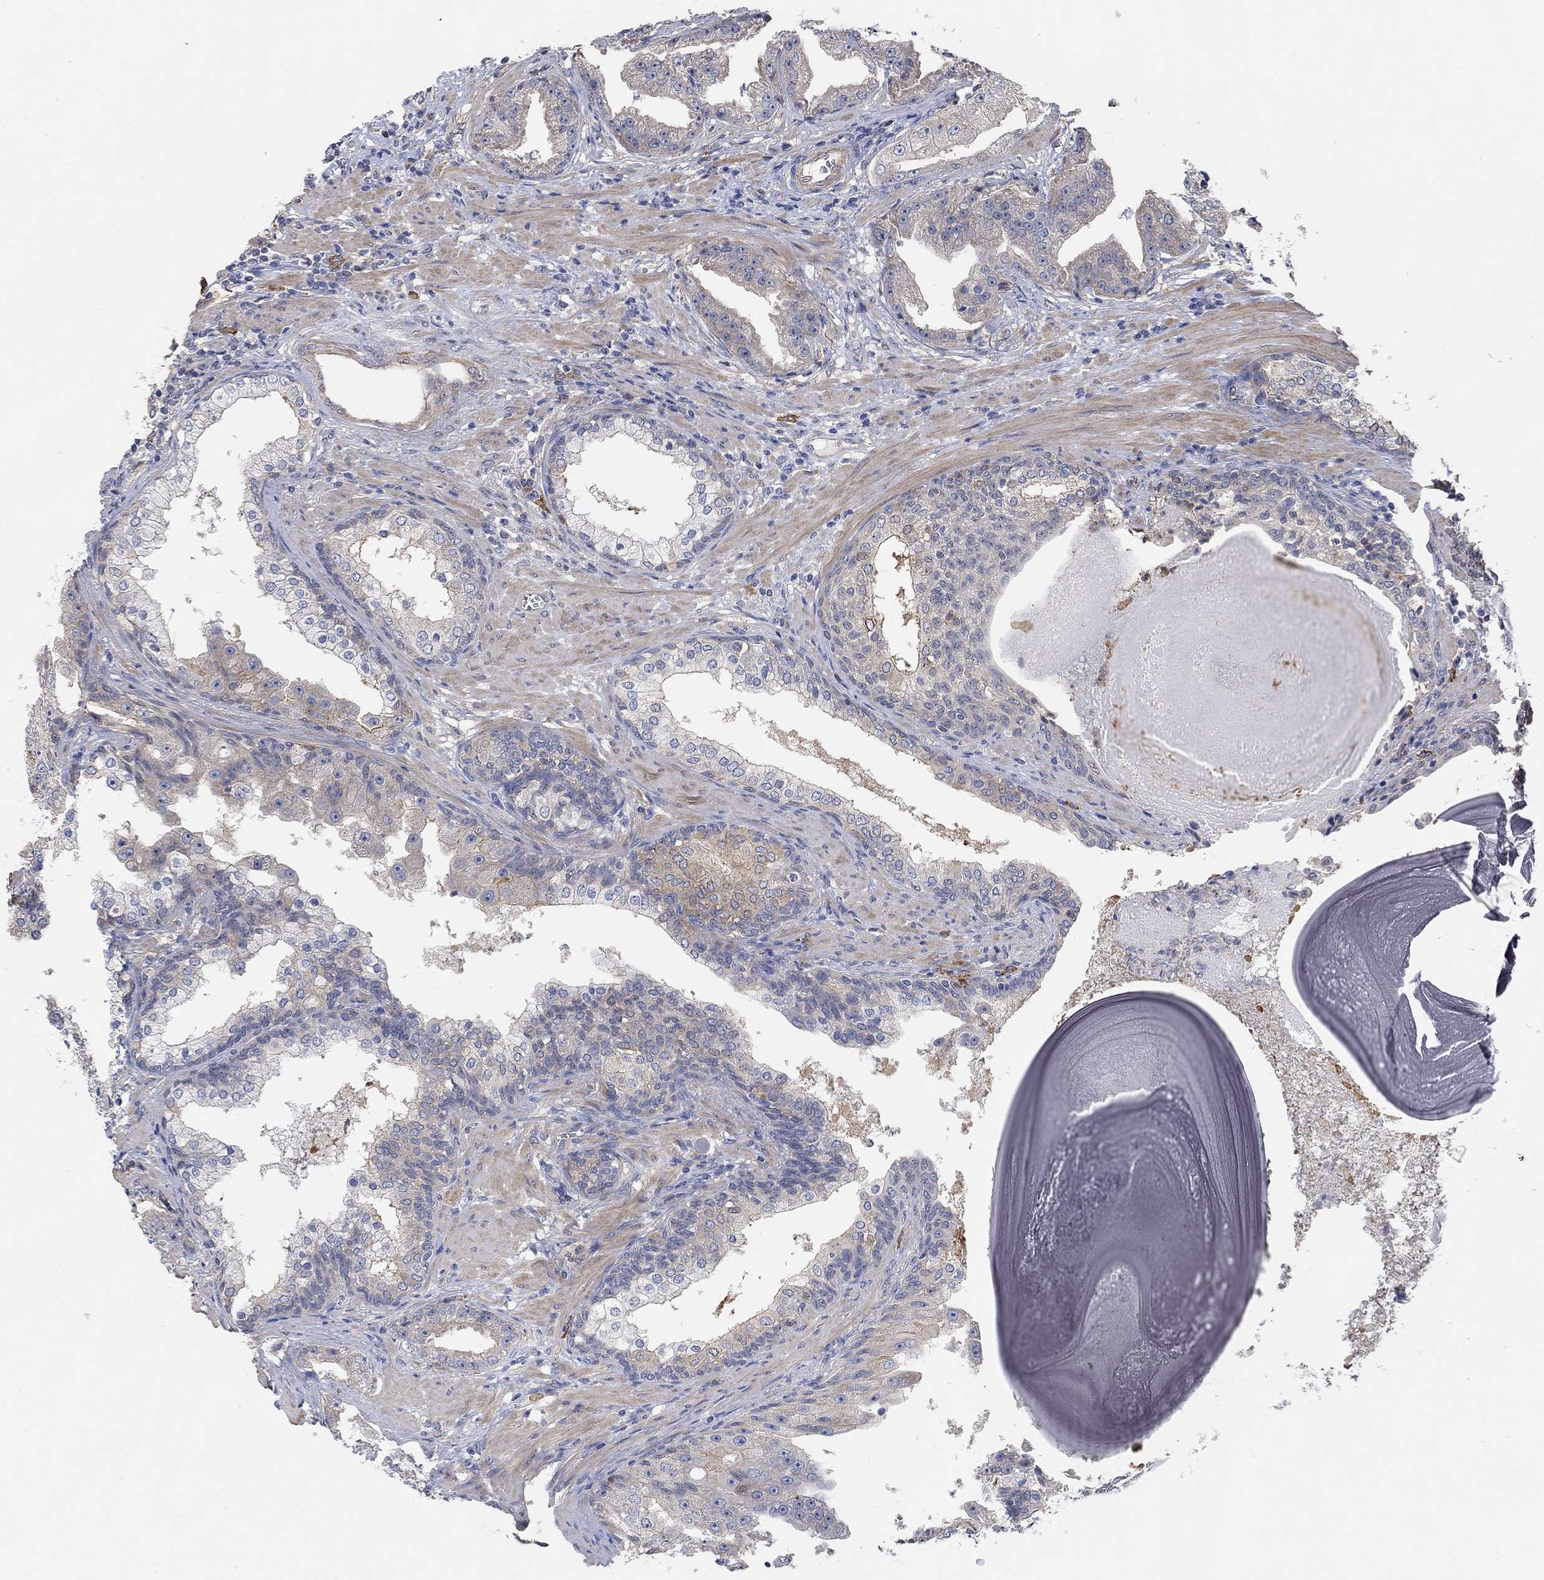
{"staining": {"intensity": "moderate", "quantity": "<25%", "location": "cytoplasmic/membranous"}, "tissue": "prostate cancer", "cell_type": "Tumor cells", "image_type": "cancer", "snomed": [{"axis": "morphology", "description": "Adenocarcinoma, Low grade"}, {"axis": "topography", "description": "Prostate"}], "caption": "A histopathology image showing moderate cytoplasmic/membranous expression in about <25% of tumor cells in prostate cancer, as visualized by brown immunohistochemical staining.", "gene": "SYT16", "patient": {"sex": "male", "age": 62}}